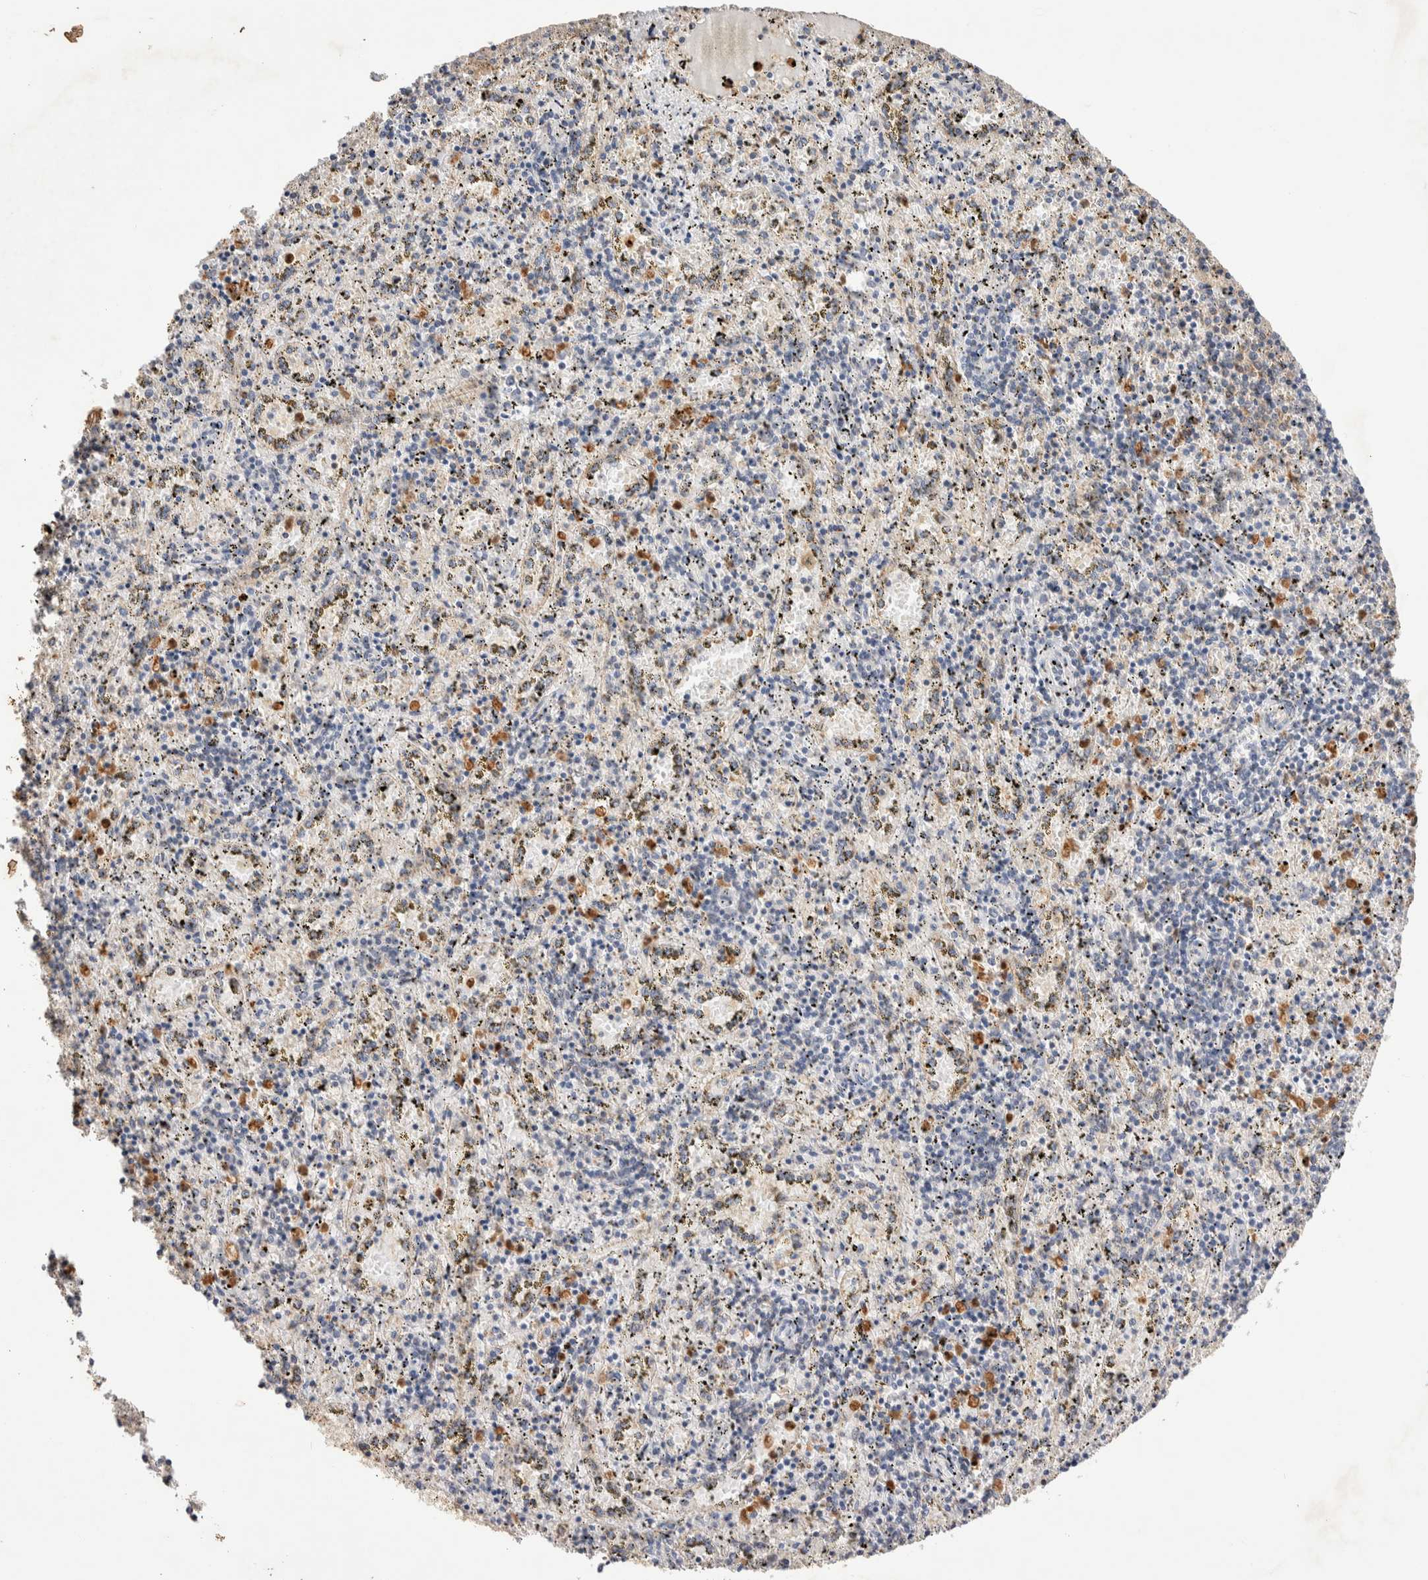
{"staining": {"intensity": "moderate", "quantity": "<25%", "location": "cytoplasmic/membranous"}, "tissue": "spleen", "cell_type": "Cells in red pulp", "image_type": "normal", "snomed": [{"axis": "morphology", "description": "Normal tissue, NOS"}, {"axis": "topography", "description": "Spleen"}], "caption": "Spleen stained with immunohistochemistry (IHC) demonstrates moderate cytoplasmic/membranous positivity in approximately <25% of cells in red pulp.", "gene": "NSMAF", "patient": {"sex": "male", "age": 11}}